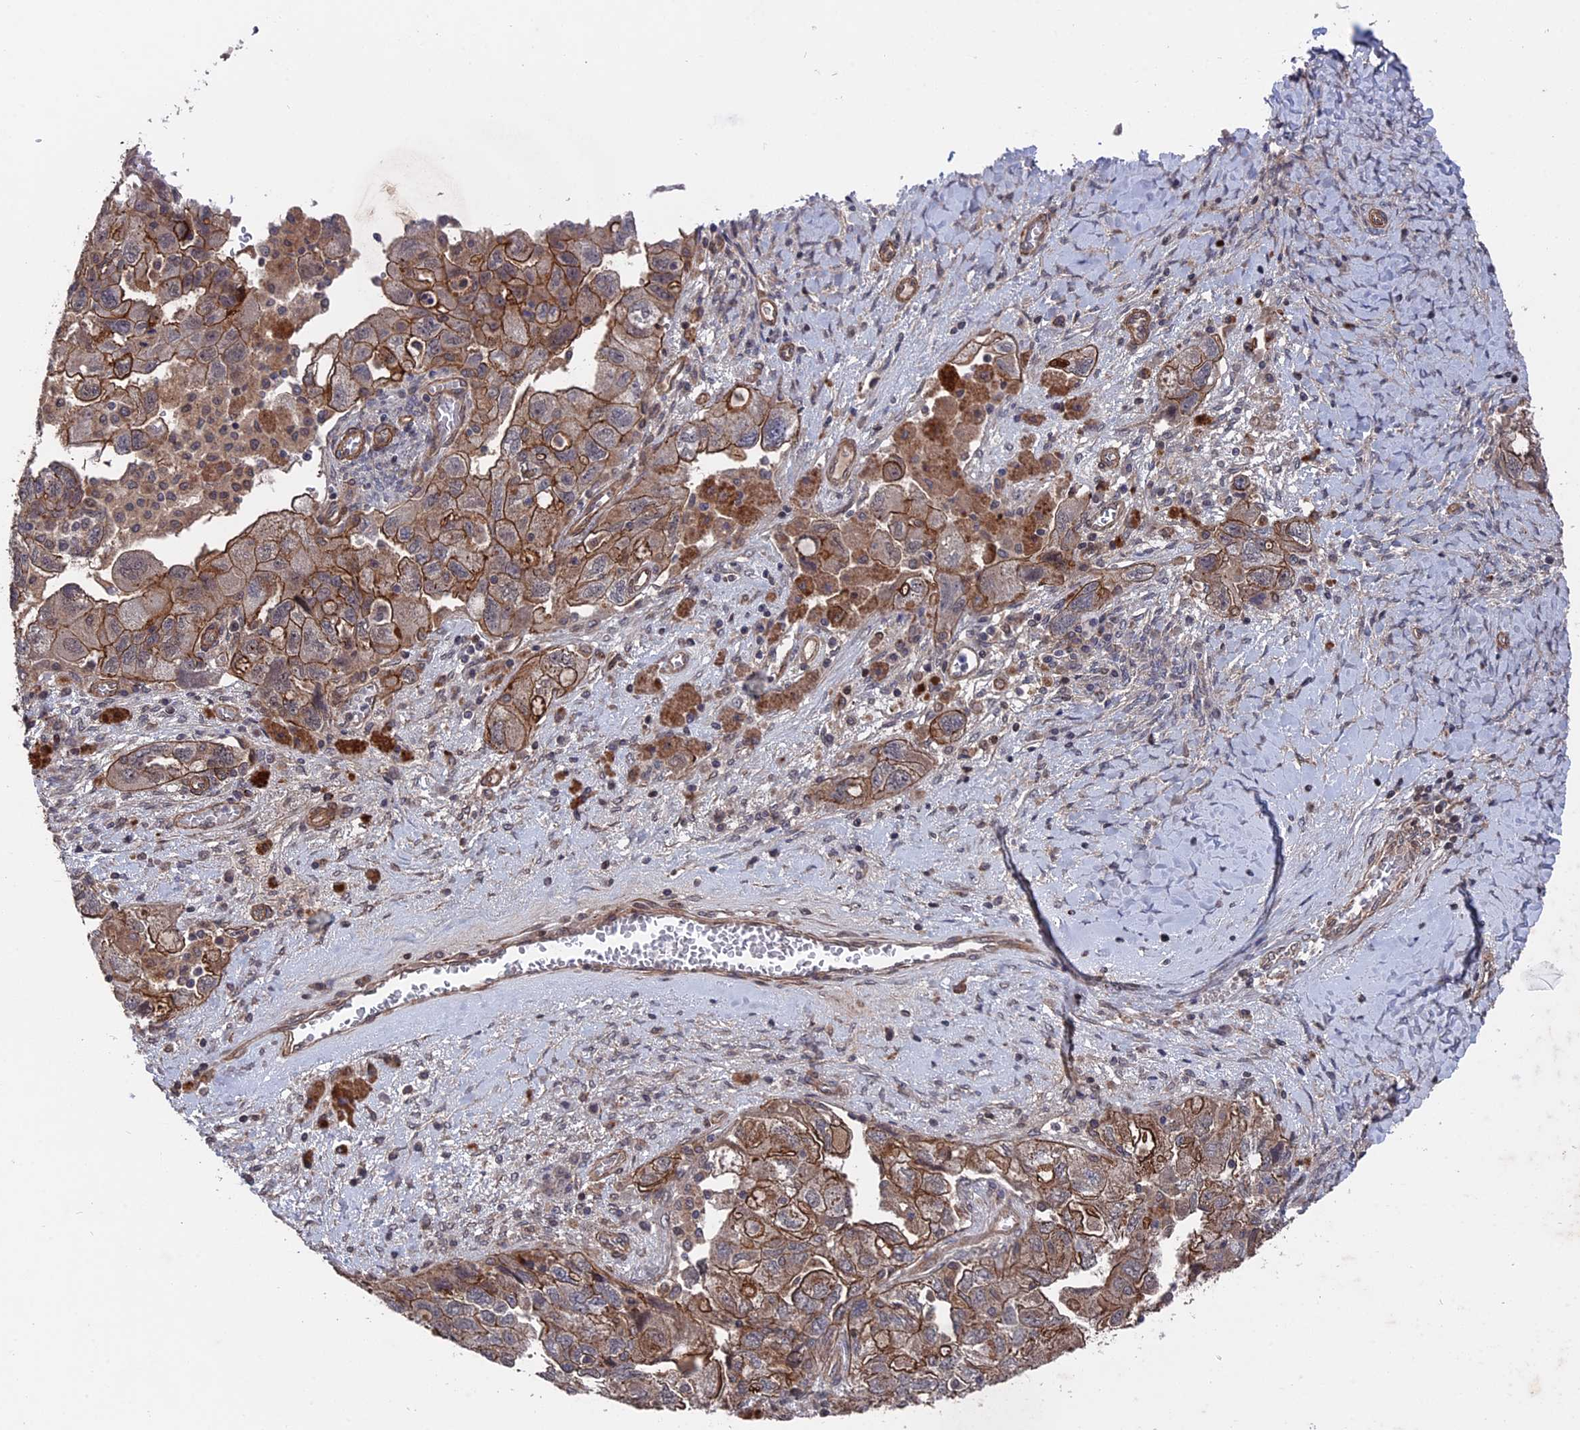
{"staining": {"intensity": "moderate", "quantity": ">75%", "location": "cytoplasmic/membranous"}, "tissue": "ovarian cancer", "cell_type": "Tumor cells", "image_type": "cancer", "snomed": [{"axis": "morphology", "description": "Carcinoma, NOS"}, {"axis": "morphology", "description": "Cystadenocarcinoma, serous, NOS"}, {"axis": "topography", "description": "Ovary"}], "caption": "Protein staining demonstrates moderate cytoplasmic/membranous positivity in approximately >75% of tumor cells in ovarian carcinoma. (Brightfield microscopy of DAB IHC at high magnification).", "gene": "NOSIP", "patient": {"sex": "female", "age": 69}}